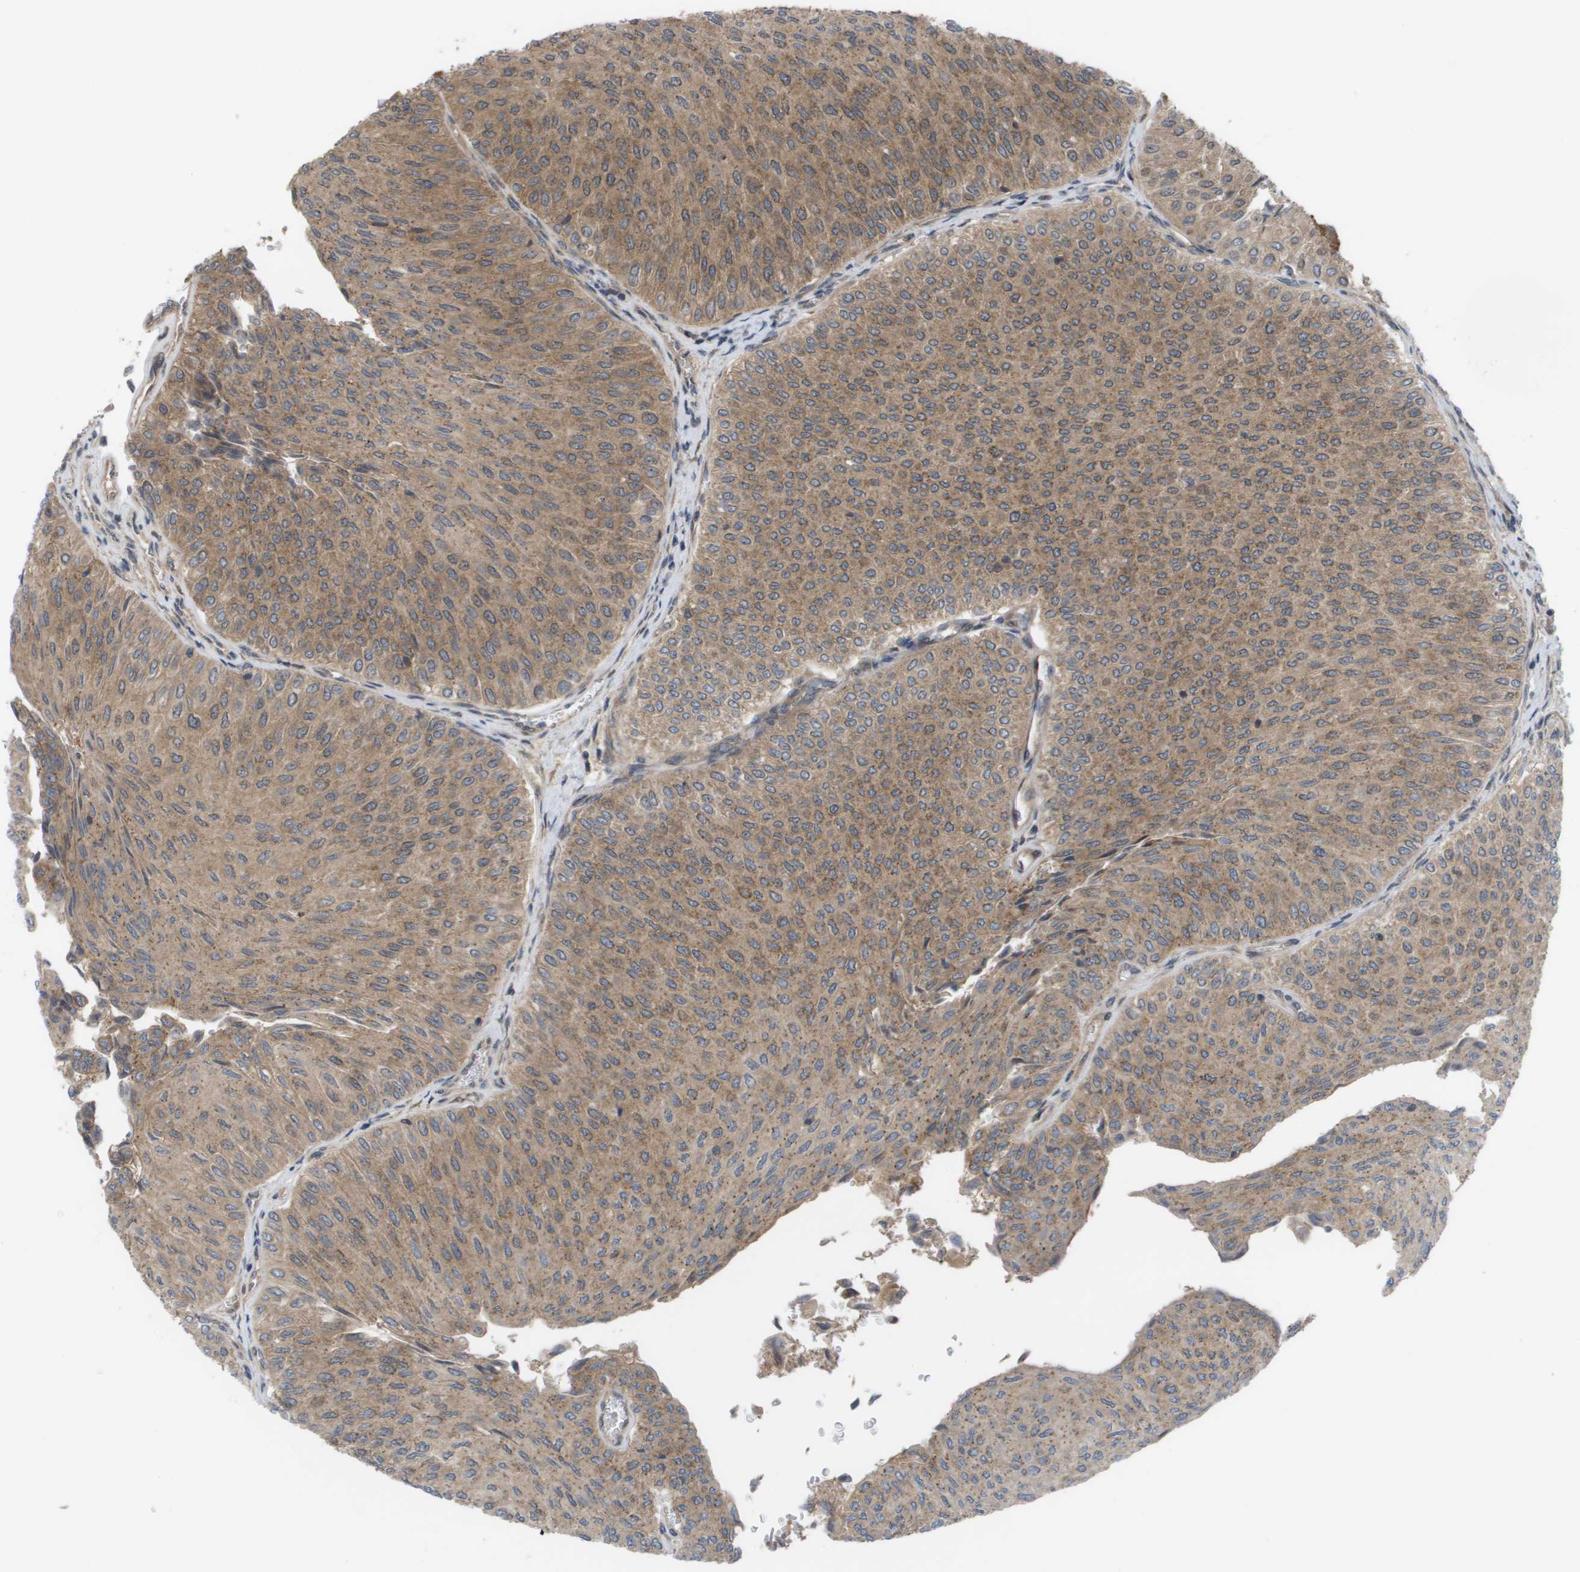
{"staining": {"intensity": "moderate", "quantity": ">75%", "location": "cytoplasmic/membranous"}, "tissue": "urothelial cancer", "cell_type": "Tumor cells", "image_type": "cancer", "snomed": [{"axis": "morphology", "description": "Urothelial carcinoma, Low grade"}, {"axis": "topography", "description": "Urinary bladder"}], "caption": "Urothelial cancer tissue demonstrates moderate cytoplasmic/membranous staining in about >75% of tumor cells, visualized by immunohistochemistry.", "gene": "CTPS2", "patient": {"sex": "male", "age": 78}}